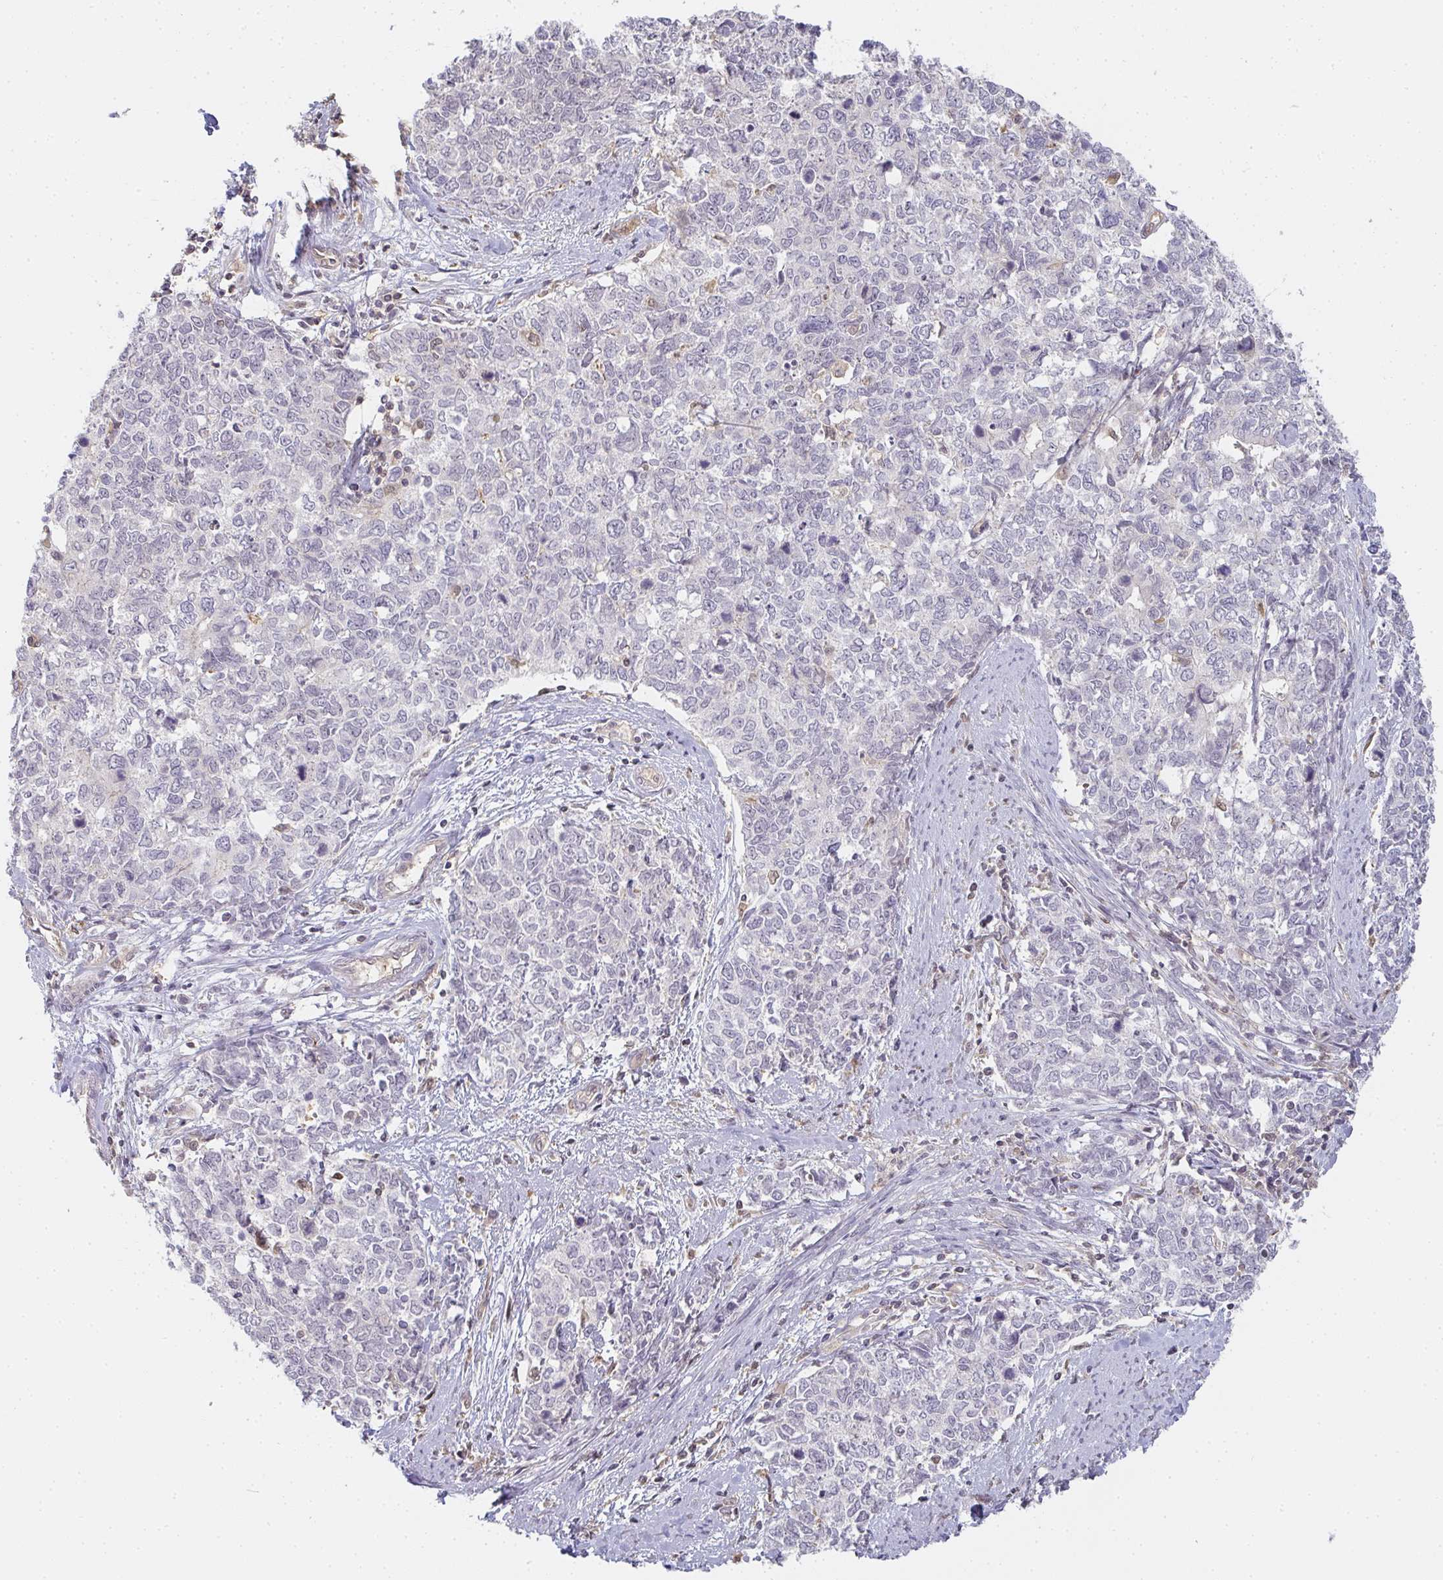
{"staining": {"intensity": "negative", "quantity": "none", "location": "none"}, "tissue": "cervical cancer", "cell_type": "Tumor cells", "image_type": "cancer", "snomed": [{"axis": "morphology", "description": "Adenocarcinoma, NOS"}, {"axis": "topography", "description": "Cervix"}], "caption": "Immunohistochemical staining of cervical cancer exhibits no significant positivity in tumor cells.", "gene": "GSDMB", "patient": {"sex": "female", "age": 63}}